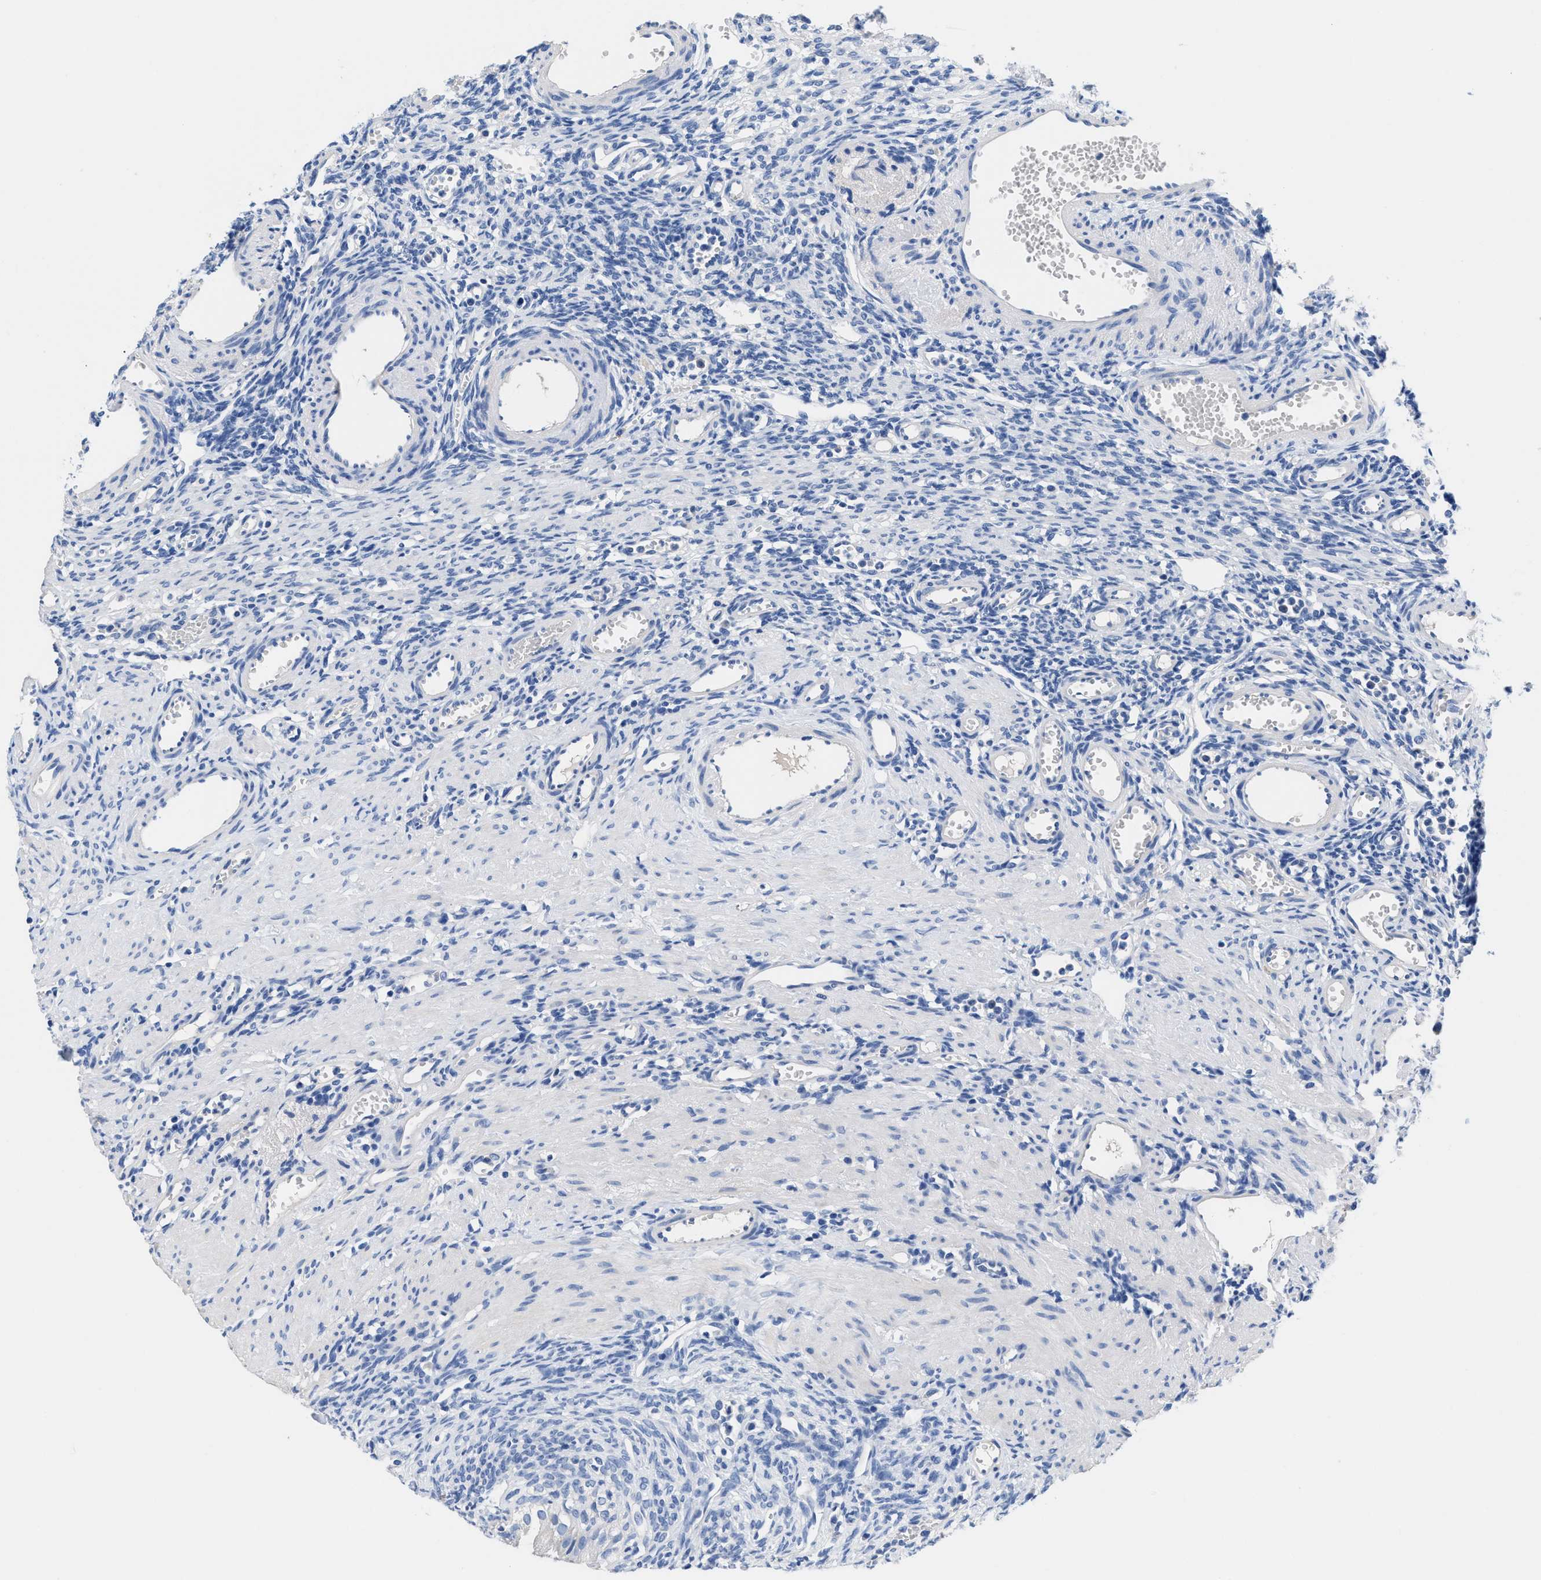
{"staining": {"intensity": "moderate", "quantity": "25%-75%", "location": "cytoplasmic/membranous"}, "tissue": "ovary", "cell_type": "Follicle cells", "image_type": "normal", "snomed": [{"axis": "morphology", "description": "Normal tissue, NOS"}, {"axis": "topography", "description": "Ovary"}], "caption": "Follicle cells exhibit medium levels of moderate cytoplasmic/membranous positivity in about 25%-75% of cells in unremarkable ovary.", "gene": "SLFN13", "patient": {"sex": "female", "age": 33}}